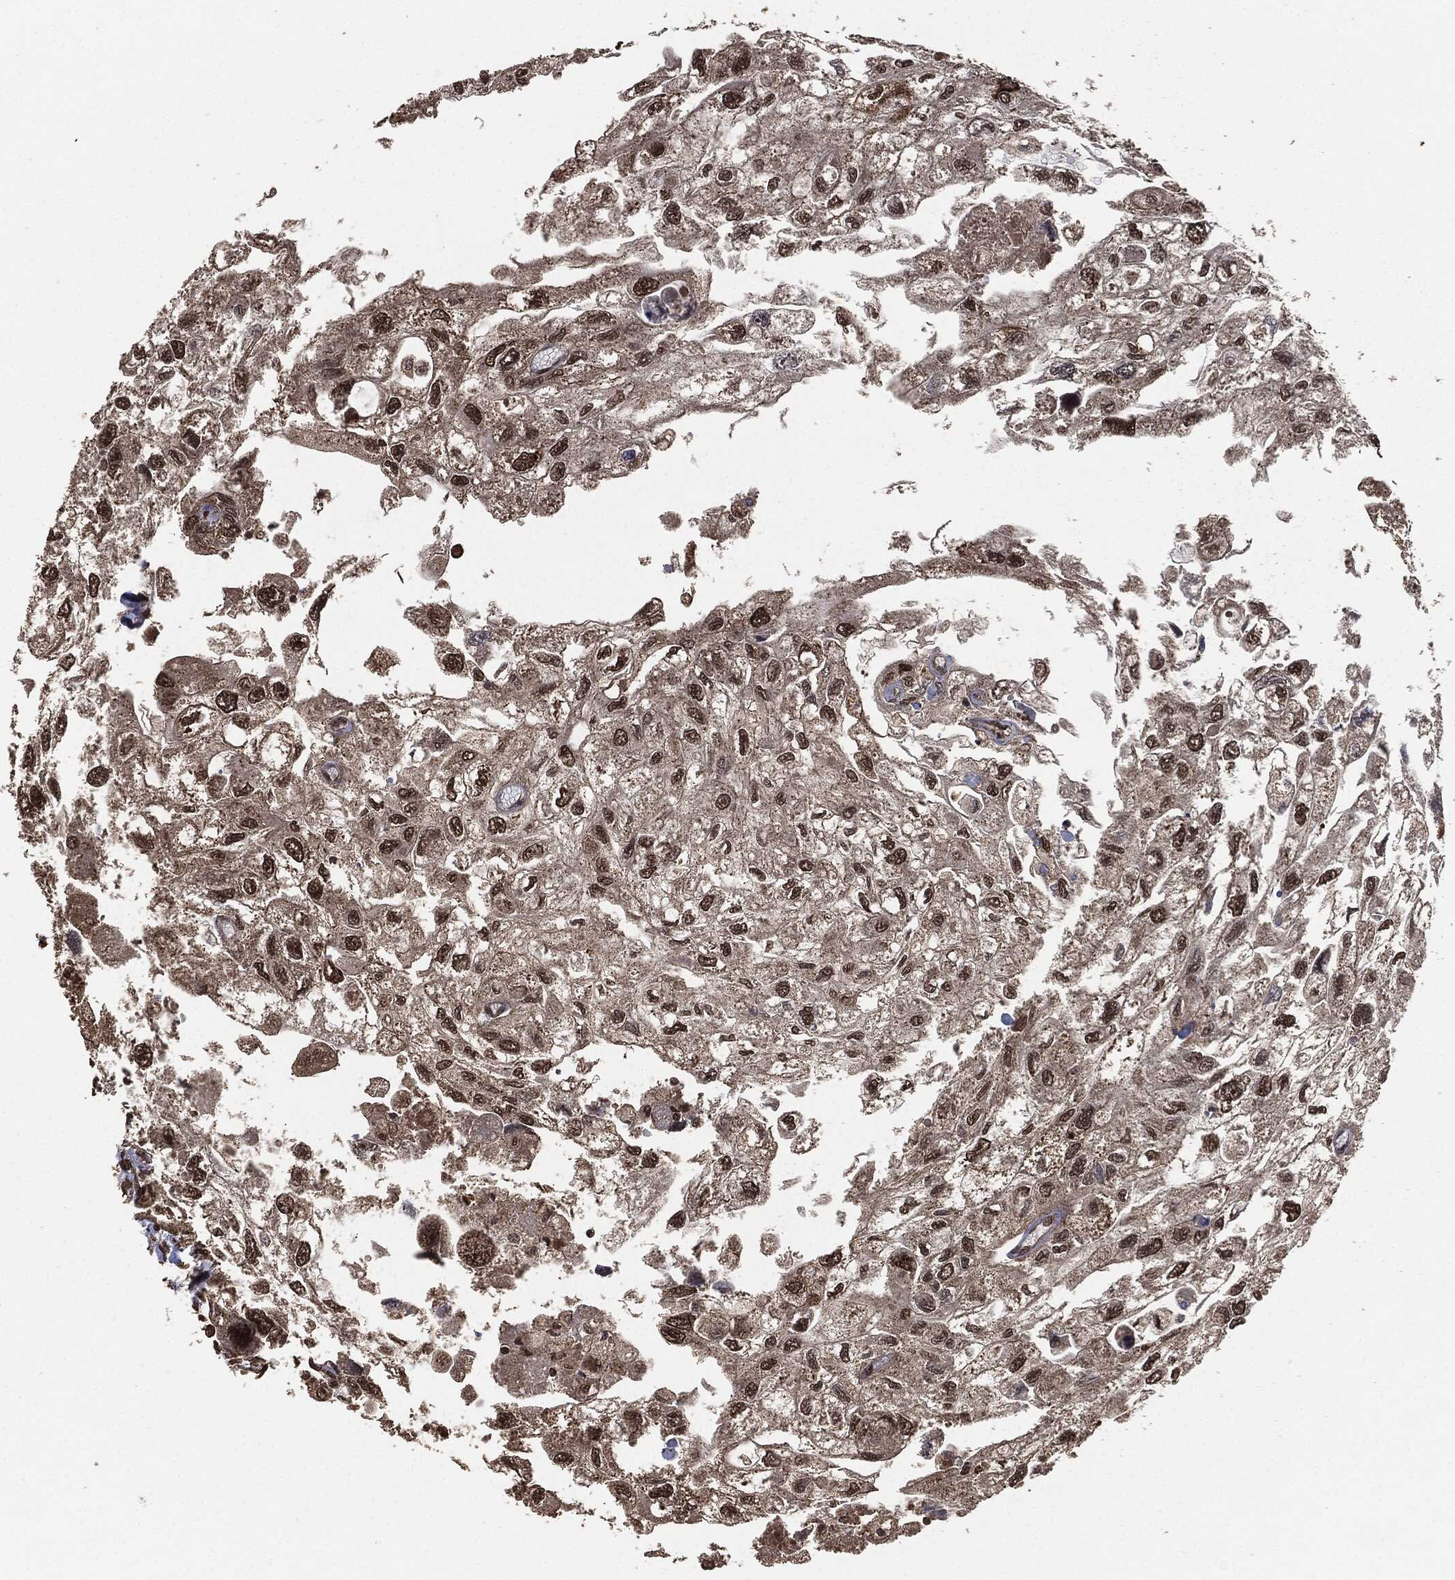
{"staining": {"intensity": "strong", "quantity": "25%-75%", "location": "nuclear"}, "tissue": "urothelial cancer", "cell_type": "Tumor cells", "image_type": "cancer", "snomed": [{"axis": "morphology", "description": "Urothelial carcinoma, High grade"}, {"axis": "topography", "description": "Urinary bladder"}], "caption": "Immunohistochemical staining of urothelial cancer shows strong nuclear protein expression in about 25%-75% of tumor cells.", "gene": "EGFR", "patient": {"sex": "male", "age": 59}}